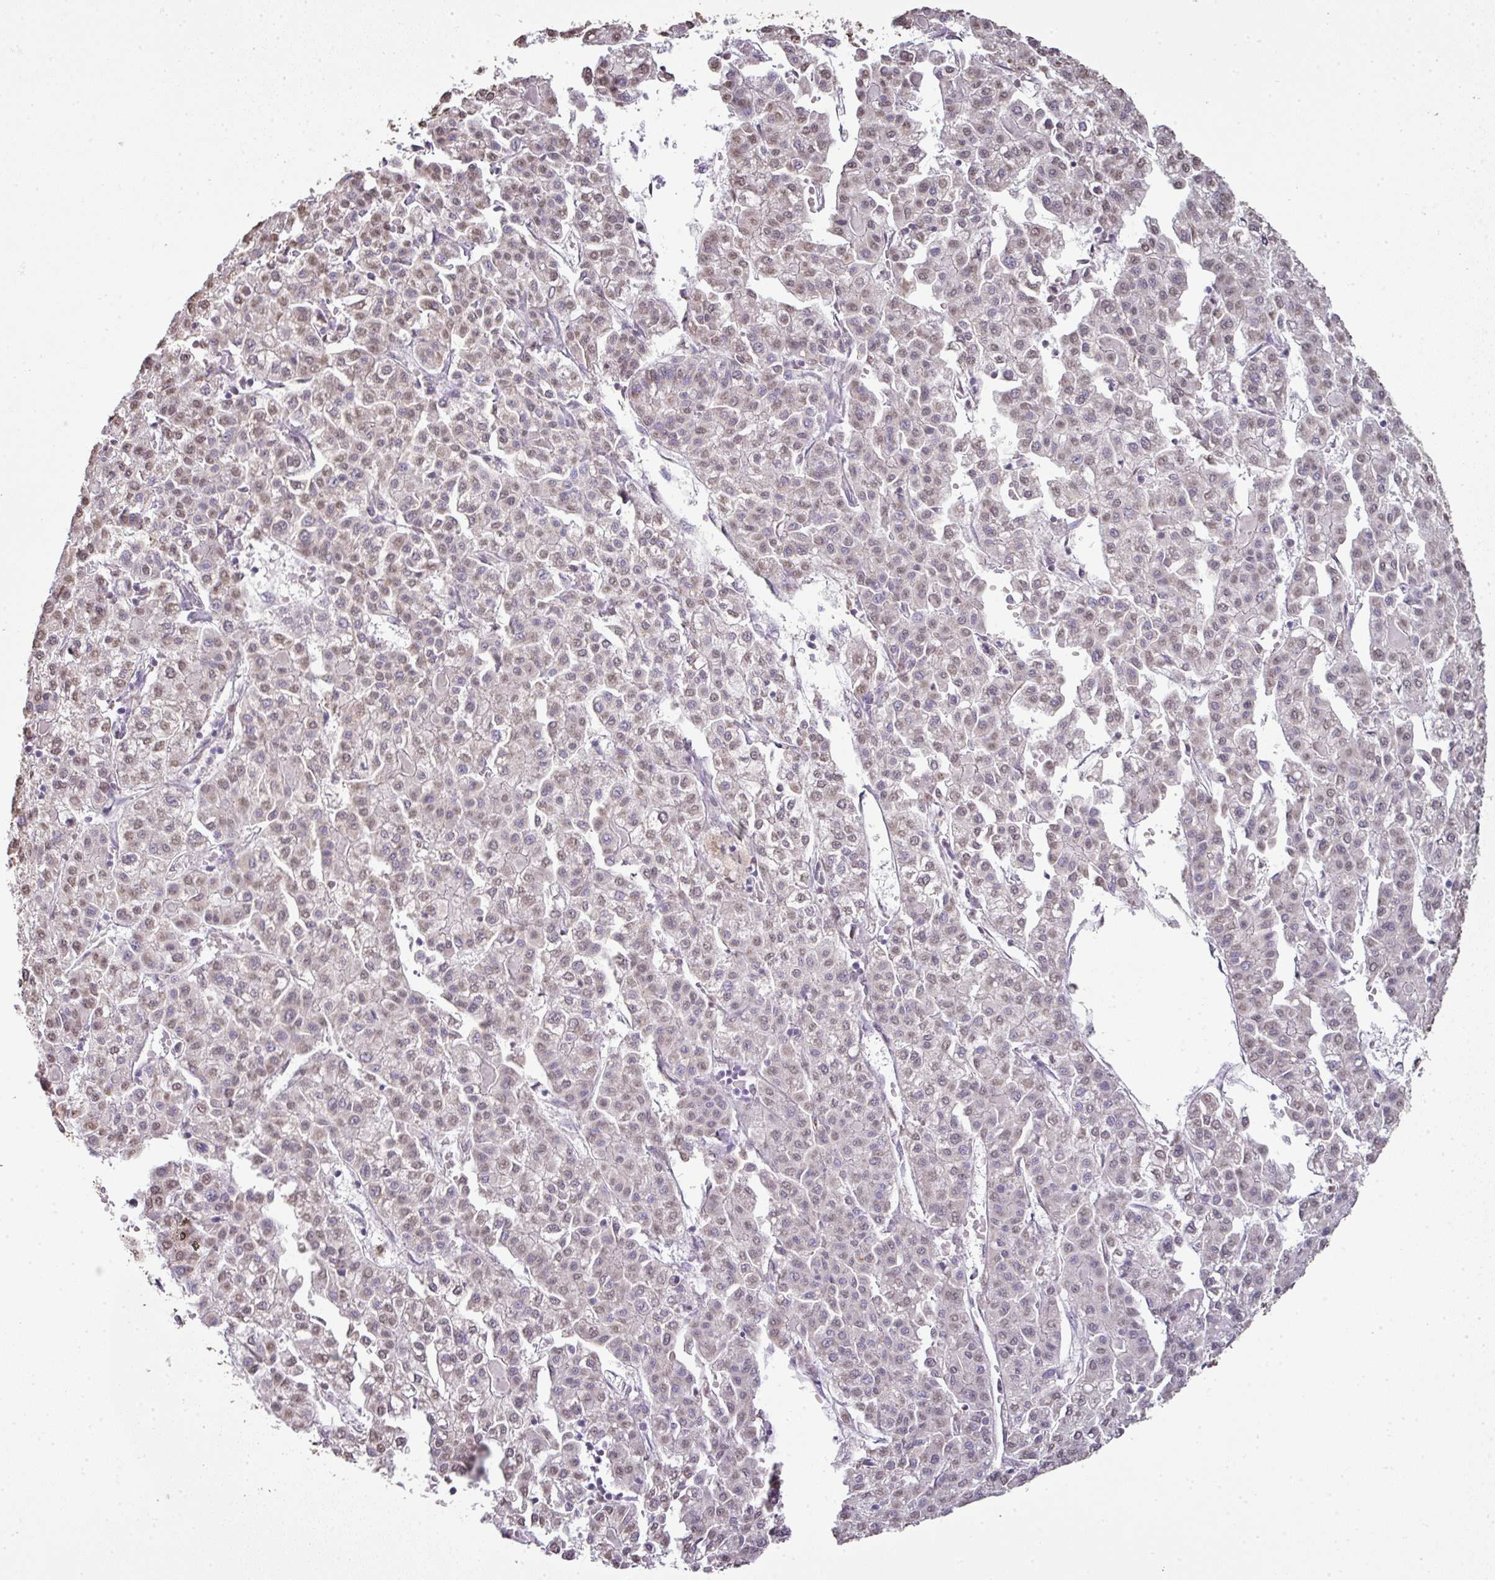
{"staining": {"intensity": "weak", "quantity": ">75%", "location": "nuclear"}, "tissue": "liver cancer", "cell_type": "Tumor cells", "image_type": "cancer", "snomed": [{"axis": "morphology", "description": "Carcinoma, Hepatocellular, NOS"}, {"axis": "topography", "description": "Liver"}], "caption": "The image displays a brown stain indicating the presence of a protein in the nuclear of tumor cells in hepatocellular carcinoma (liver). Ihc stains the protein in brown and the nuclei are stained blue.", "gene": "JPH2", "patient": {"sex": "female", "age": 43}}